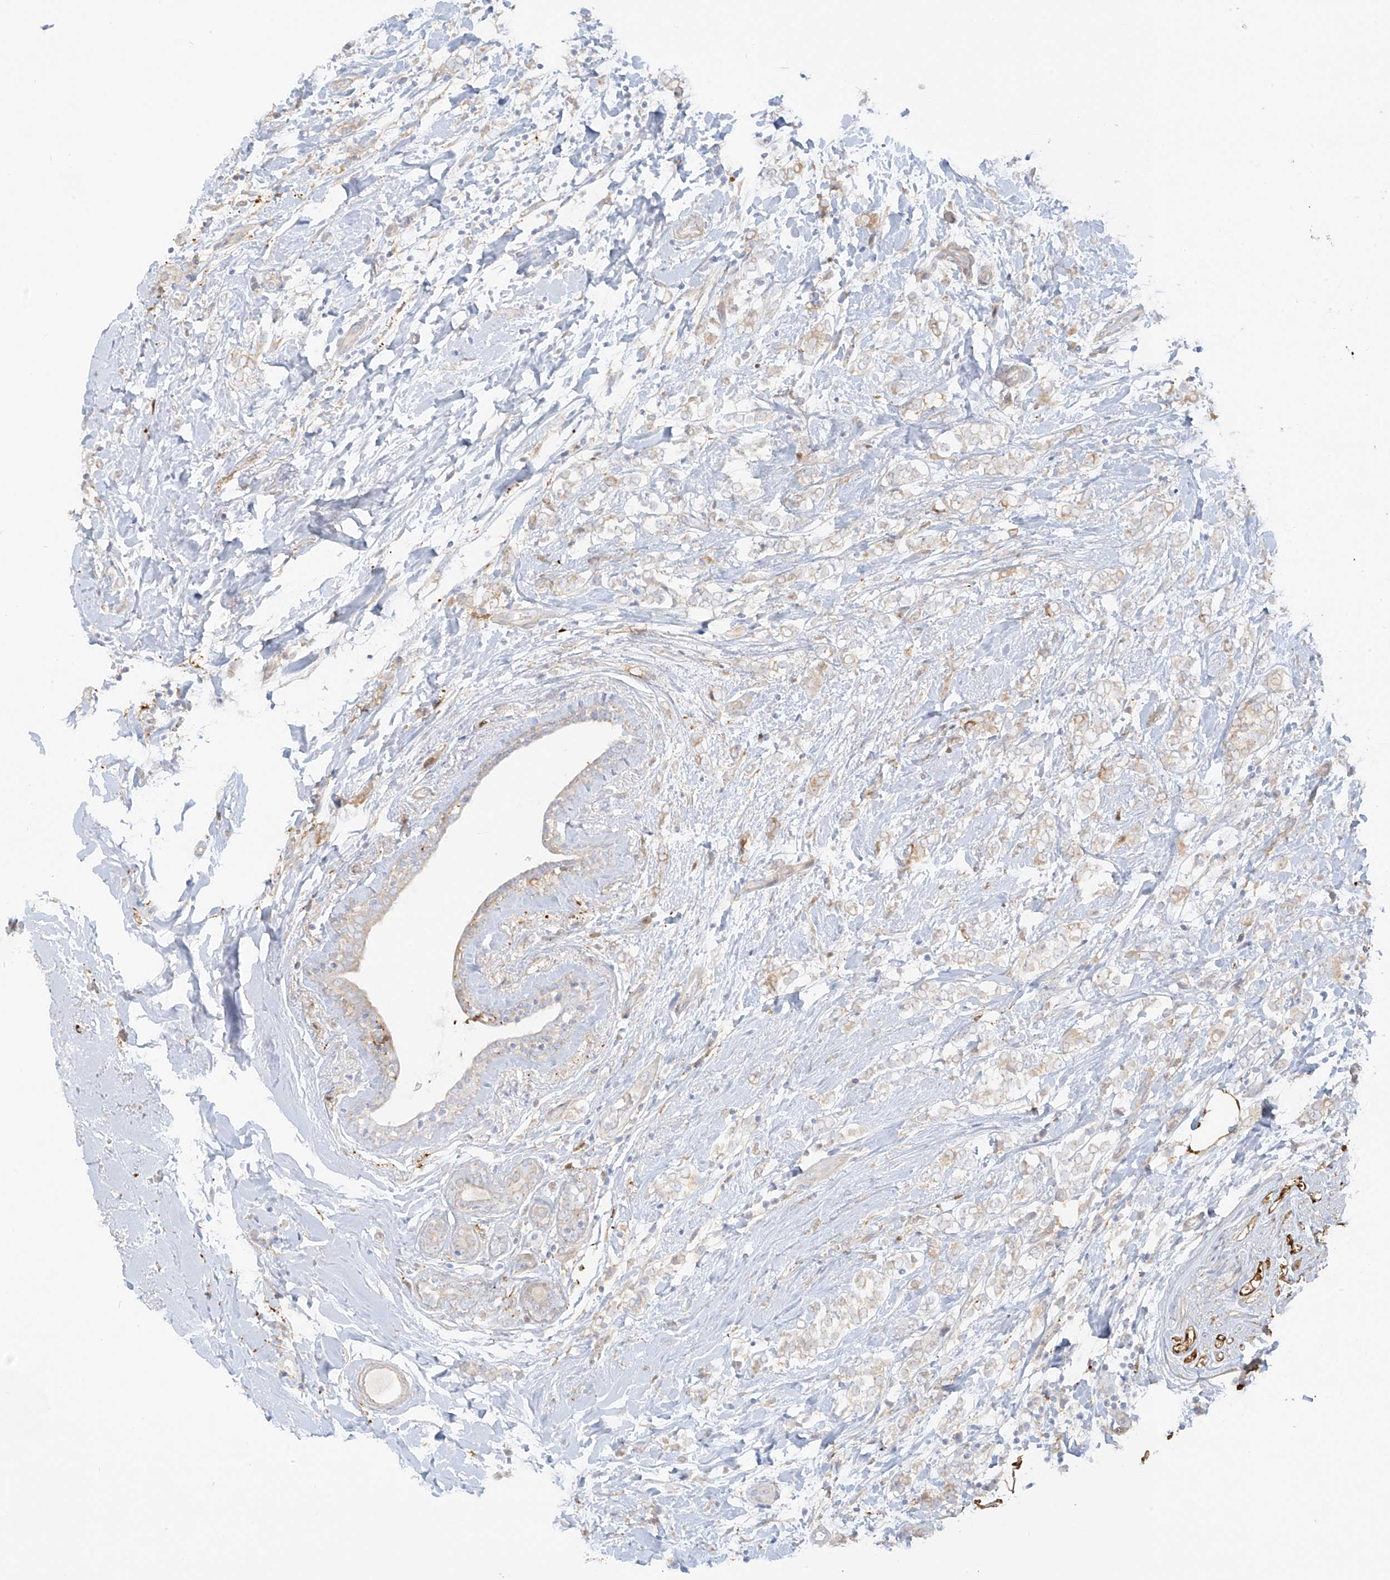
{"staining": {"intensity": "negative", "quantity": "none", "location": "none"}, "tissue": "breast cancer", "cell_type": "Tumor cells", "image_type": "cancer", "snomed": [{"axis": "morphology", "description": "Normal tissue, NOS"}, {"axis": "morphology", "description": "Lobular carcinoma"}, {"axis": "topography", "description": "Breast"}], "caption": "Immunohistochemical staining of human breast cancer (lobular carcinoma) exhibits no significant positivity in tumor cells. (DAB immunohistochemistry (IHC) visualized using brightfield microscopy, high magnification).", "gene": "UPK1B", "patient": {"sex": "female", "age": 47}}